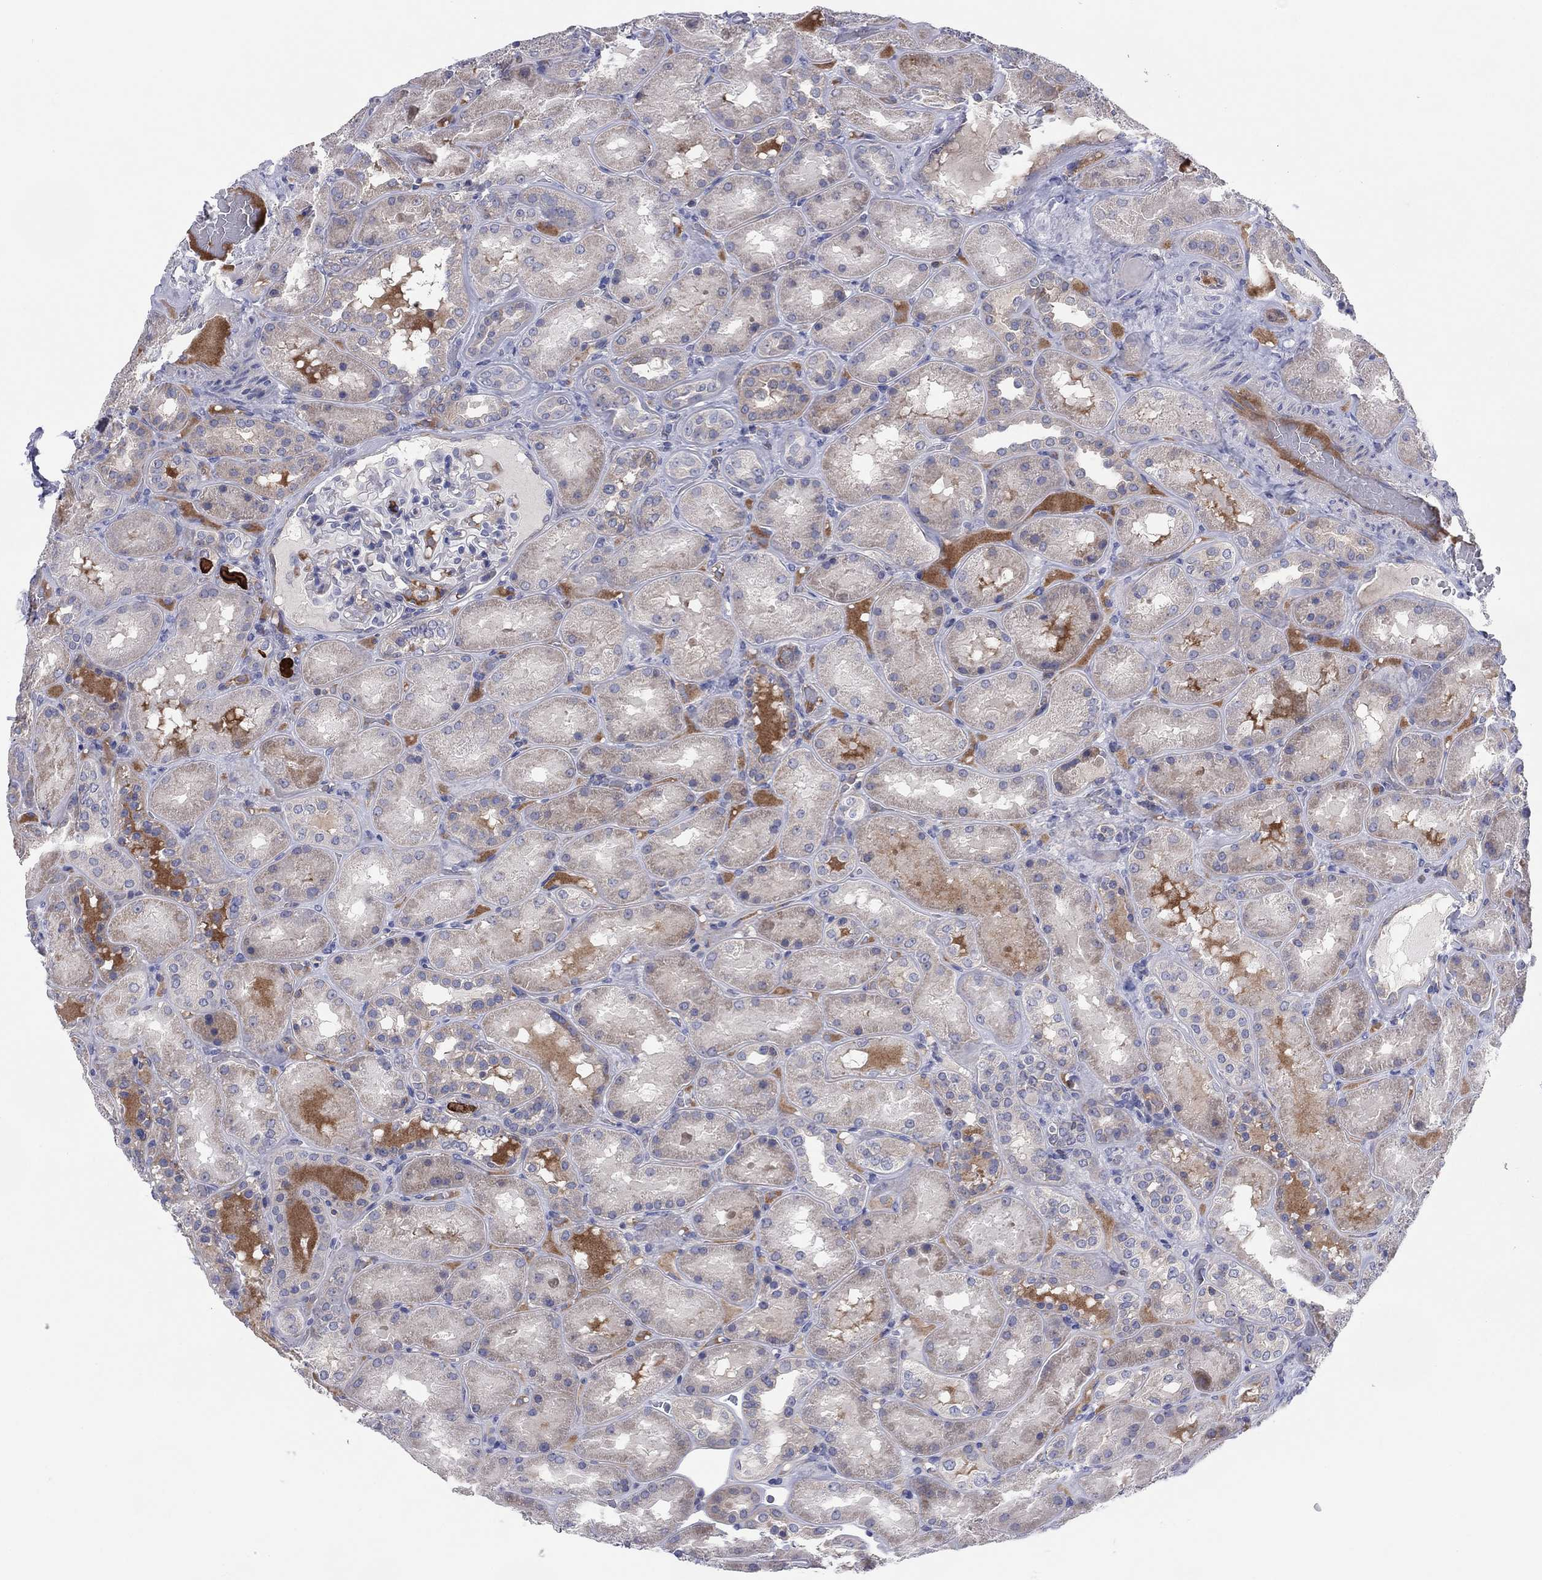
{"staining": {"intensity": "moderate", "quantity": "<25%", "location": "cytoplasmic/membranous"}, "tissue": "kidney", "cell_type": "Cells in glomeruli", "image_type": "normal", "snomed": [{"axis": "morphology", "description": "Normal tissue, NOS"}, {"axis": "topography", "description": "Kidney"}], "caption": "Immunohistochemical staining of unremarkable human kidney shows <25% levels of moderate cytoplasmic/membranous protein expression in approximately <25% of cells in glomeruli.", "gene": "PVR", "patient": {"sex": "male", "age": 73}}